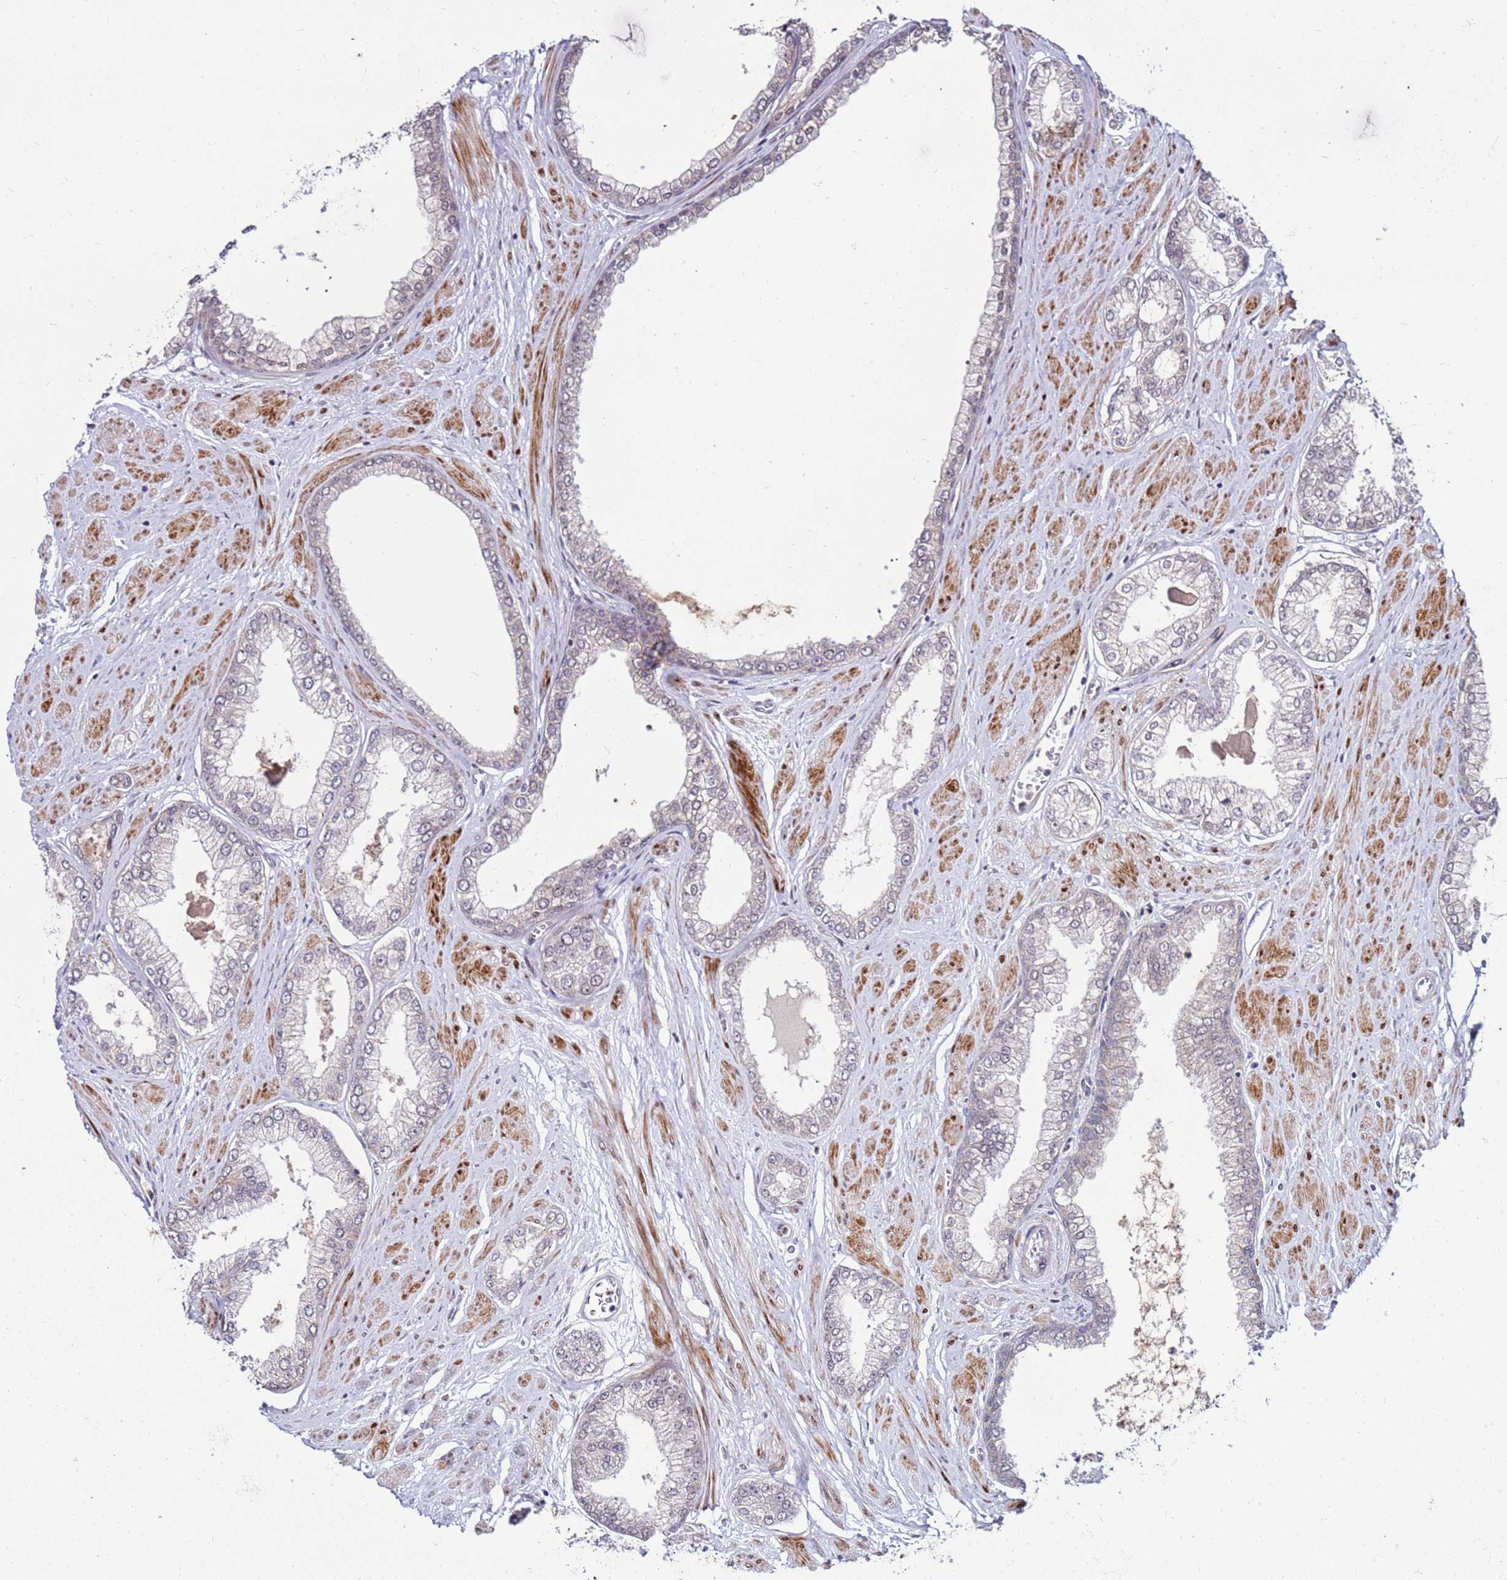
{"staining": {"intensity": "negative", "quantity": "none", "location": "none"}, "tissue": "prostate cancer", "cell_type": "Tumor cells", "image_type": "cancer", "snomed": [{"axis": "morphology", "description": "Adenocarcinoma, Low grade"}, {"axis": "topography", "description": "Prostate"}], "caption": "The IHC photomicrograph has no significant staining in tumor cells of prostate cancer (adenocarcinoma (low-grade)) tissue.", "gene": "KPNA4", "patient": {"sex": "male", "age": 55}}